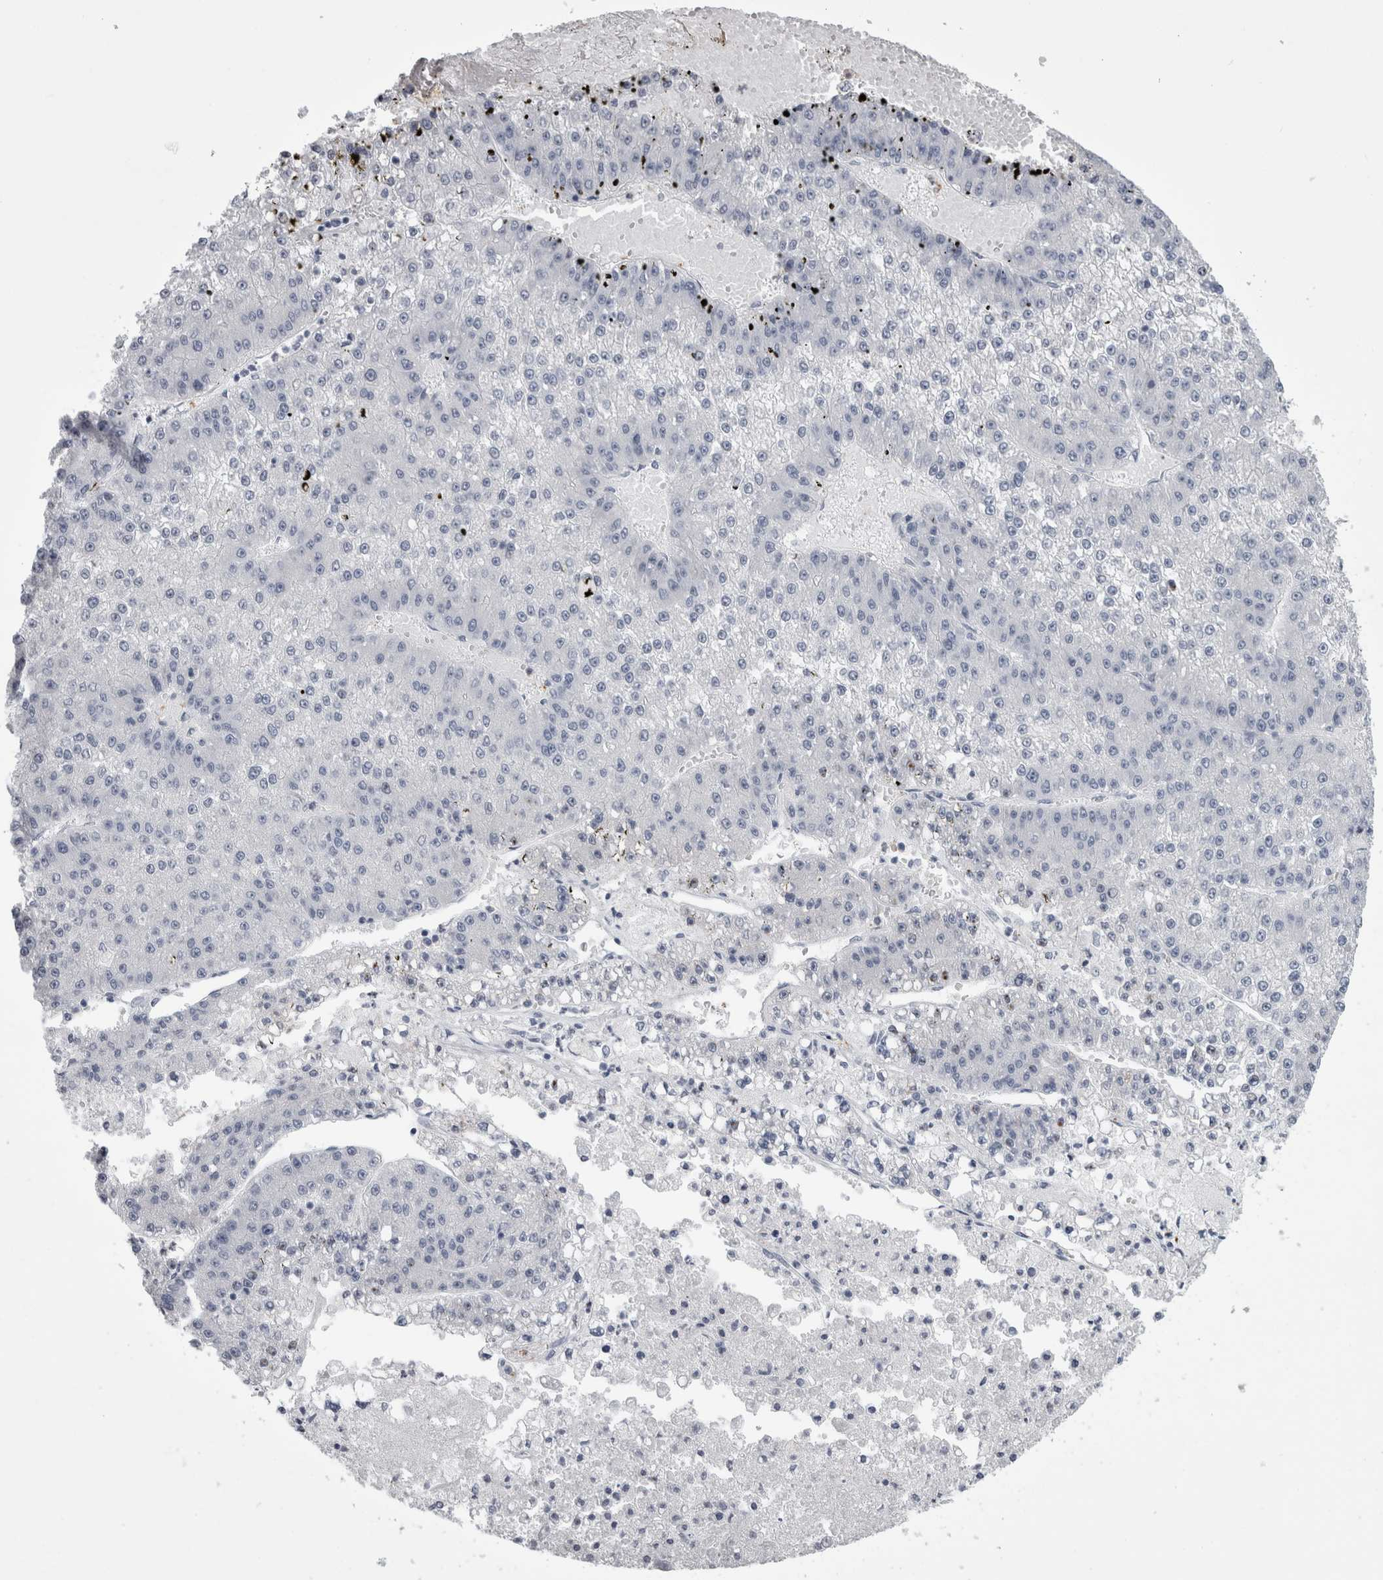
{"staining": {"intensity": "negative", "quantity": "none", "location": "none"}, "tissue": "liver cancer", "cell_type": "Tumor cells", "image_type": "cancer", "snomed": [{"axis": "morphology", "description": "Carcinoma, Hepatocellular, NOS"}, {"axis": "topography", "description": "Liver"}], "caption": "The micrograph shows no significant expression in tumor cells of liver cancer.", "gene": "ALDH8A1", "patient": {"sex": "female", "age": 73}}